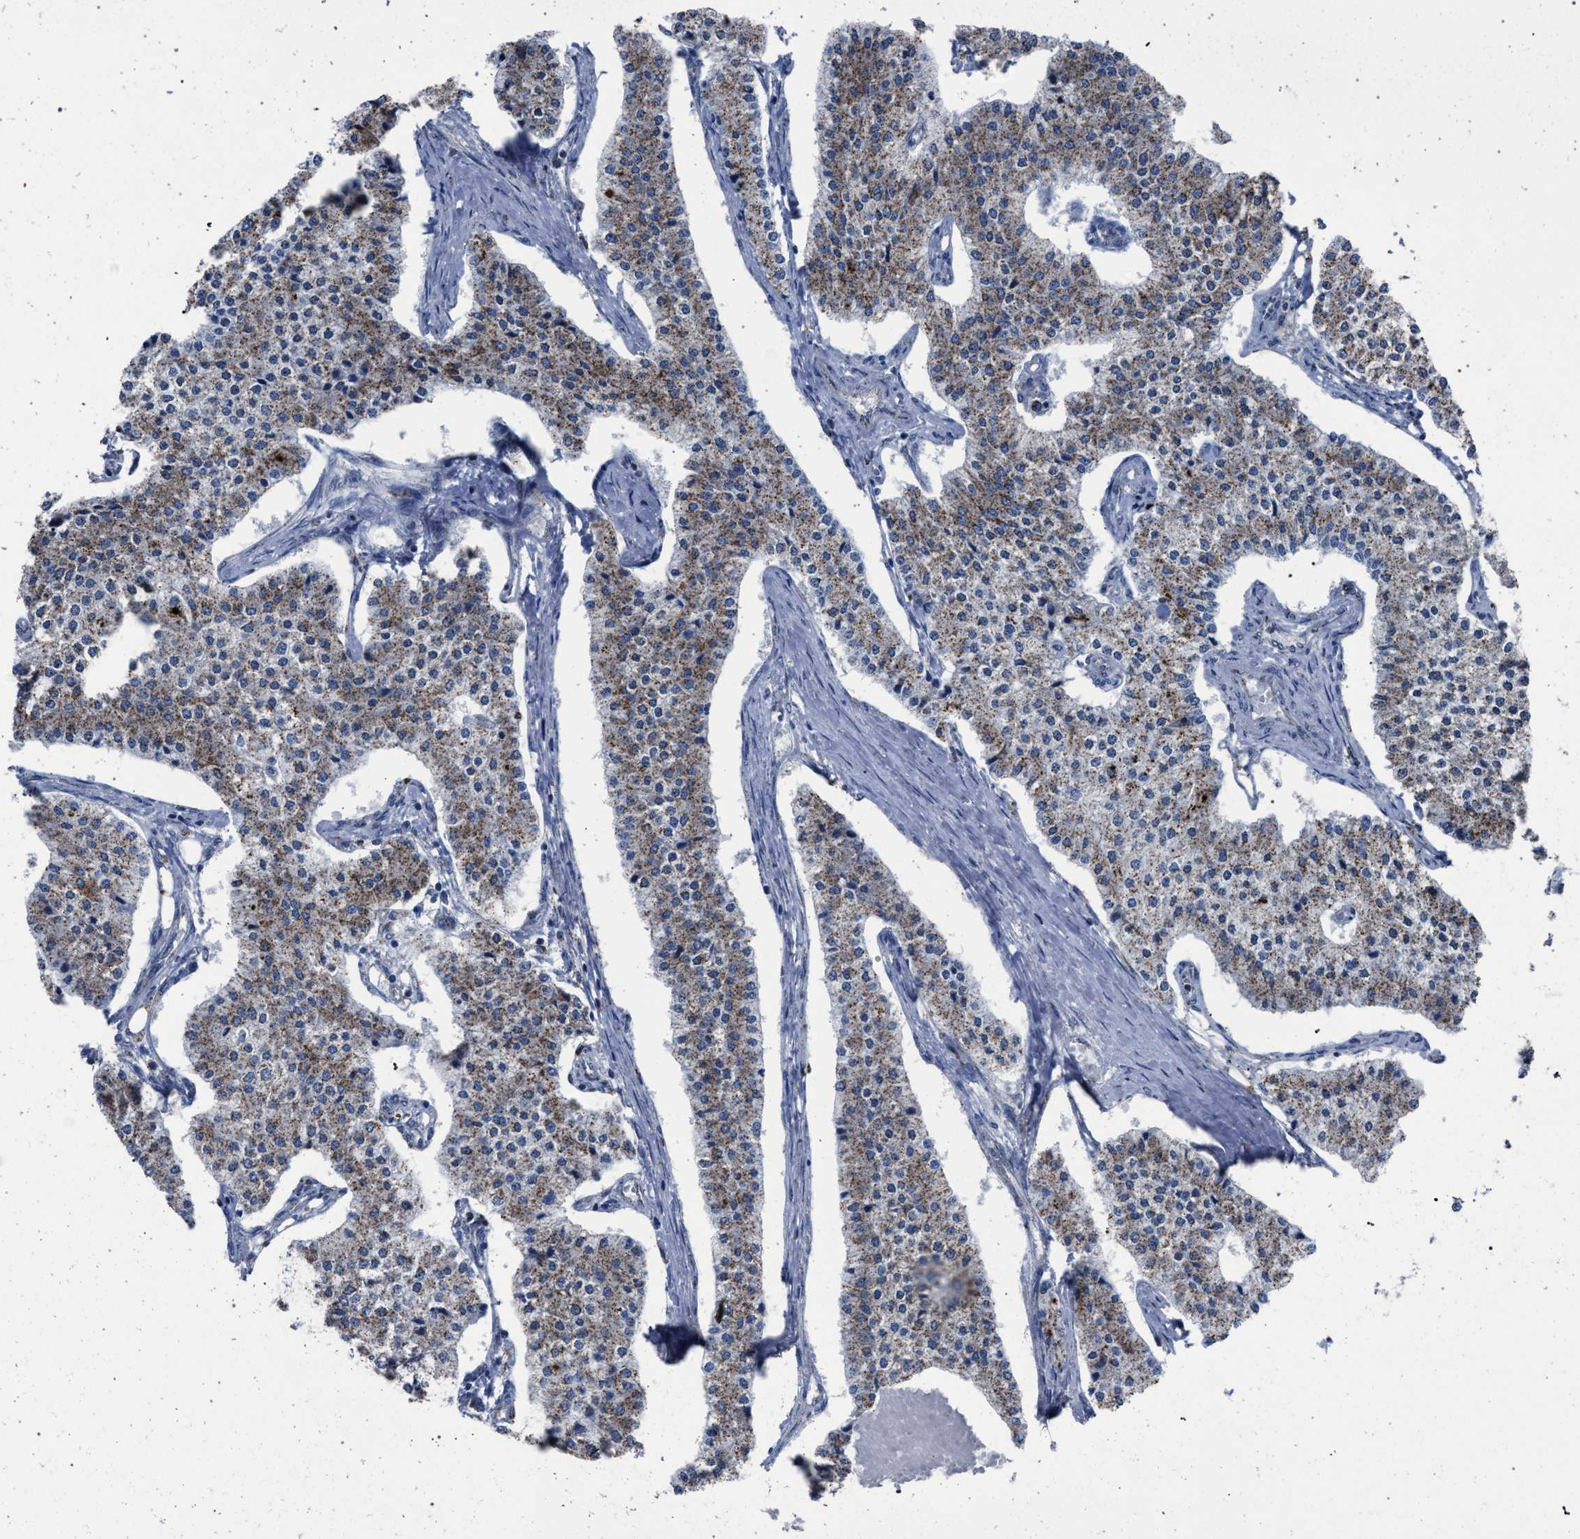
{"staining": {"intensity": "weak", "quantity": ">75%", "location": "cytoplasmic/membranous"}, "tissue": "carcinoid", "cell_type": "Tumor cells", "image_type": "cancer", "snomed": [{"axis": "morphology", "description": "Carcinoid, malignant, NOS"}, {"axis": "topography", "description": "Colon"}], "caption": "Carcinoid stained with a brown dye reveals weak cytoplasmic/membranous positive positivity in approximately >75% of tumor cells.", "gene": "HSD17B4", "patient": {"sex": "female", "age": 52}}